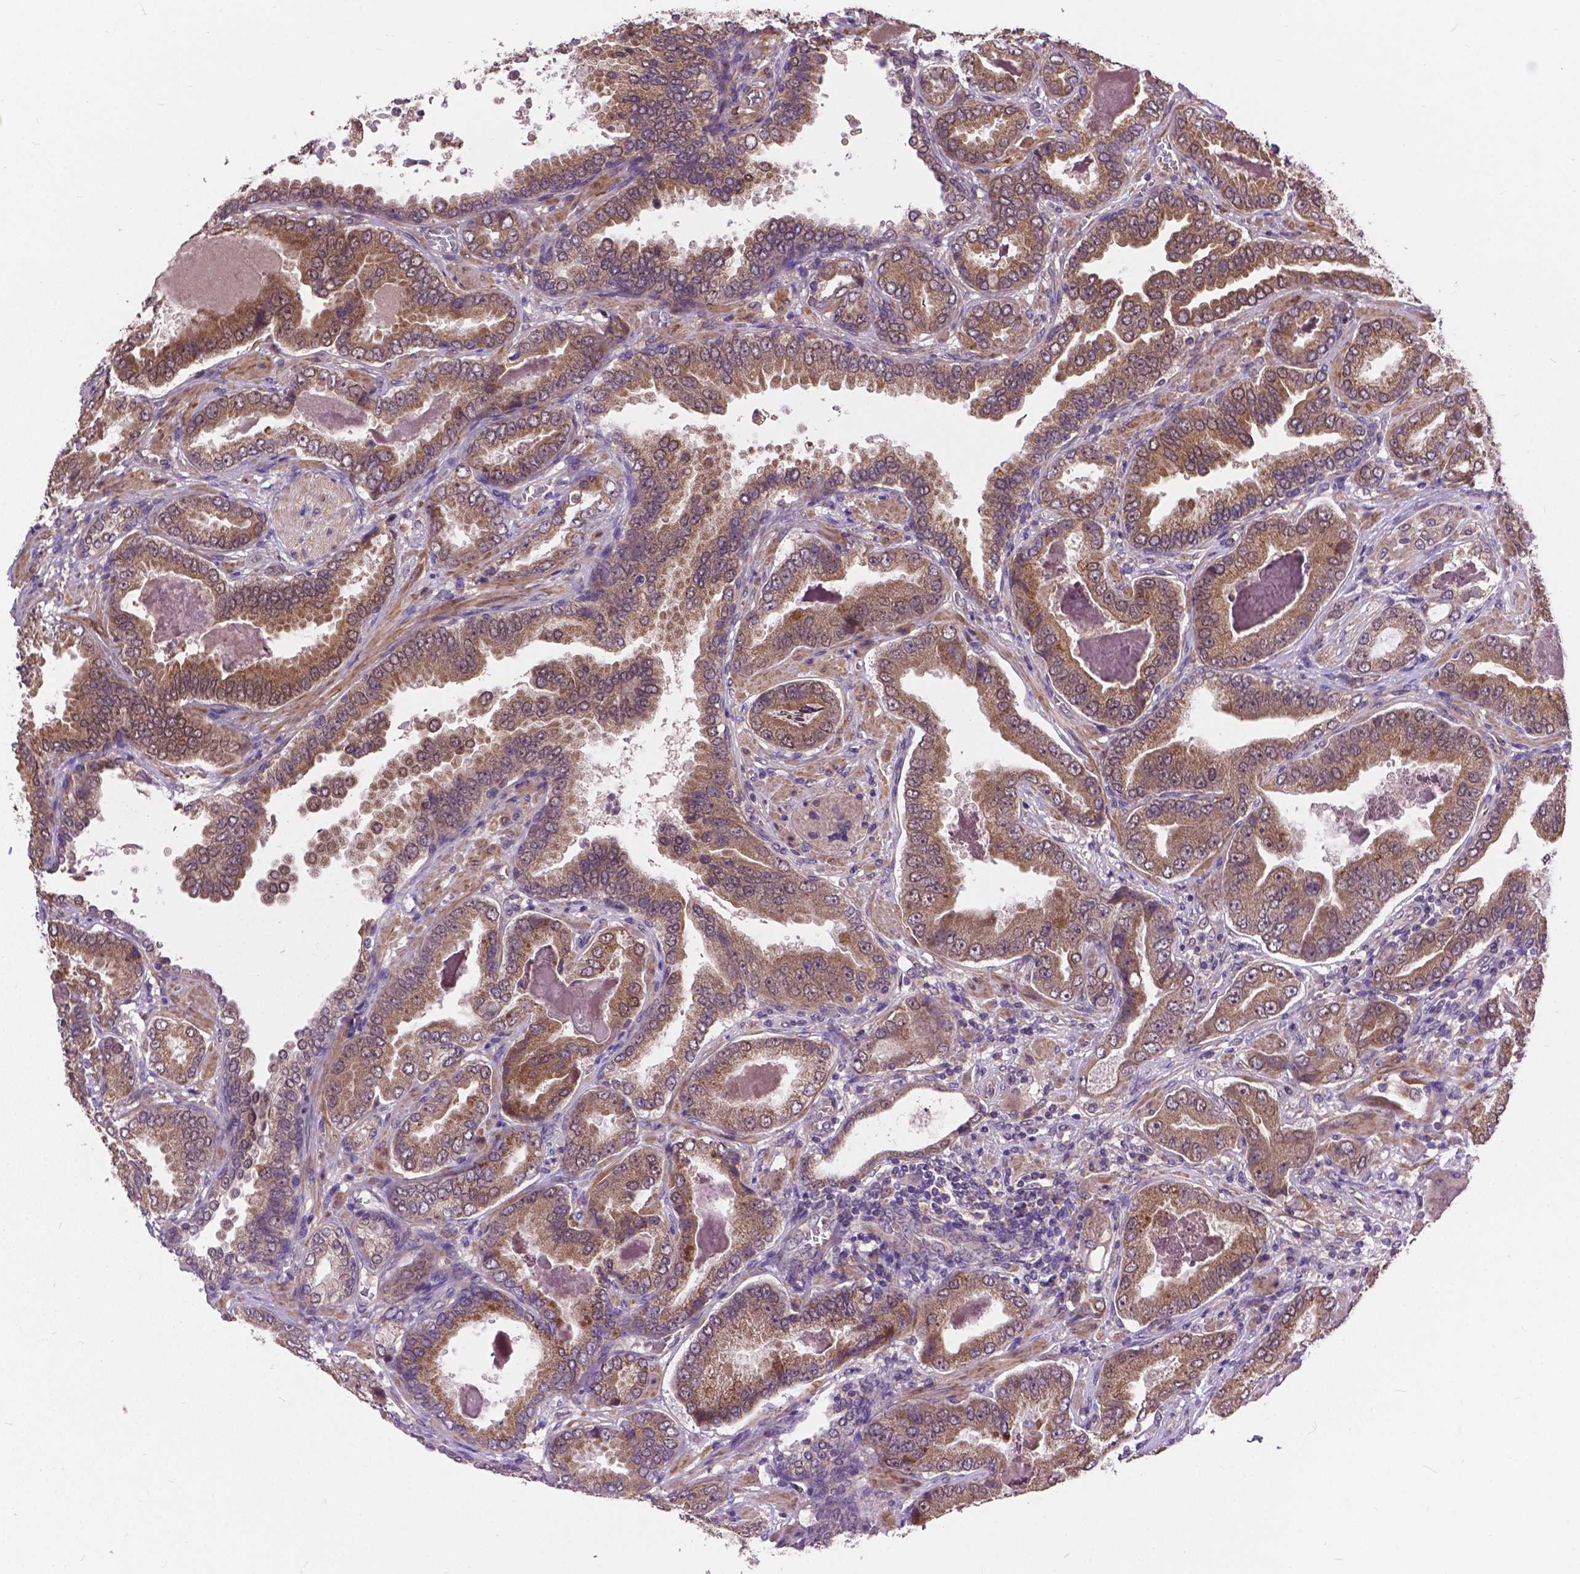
{"staining": {"intensity": "moderate", "quantity": ">75%", "location": "cytoplasmic/membranous"}, "tissue": "prostate cancer", "cell_type": "Tumor cells", "image_type": "cancer", "snomed": [{"axis": "morphology", "description": "Adenocarcinoma, NOS"}, {"axis": "topography", "description": "Prostate"}], "caption": "Immunohistochemical staining of human prostate adenocarcinoma shows moderate cytoplasmic/membranous protein staining in about >75% of tumor cells. Nuclei are stained in blue.", "gene": "ZNF616", "patient": {"sex": "male", "age": 64}}